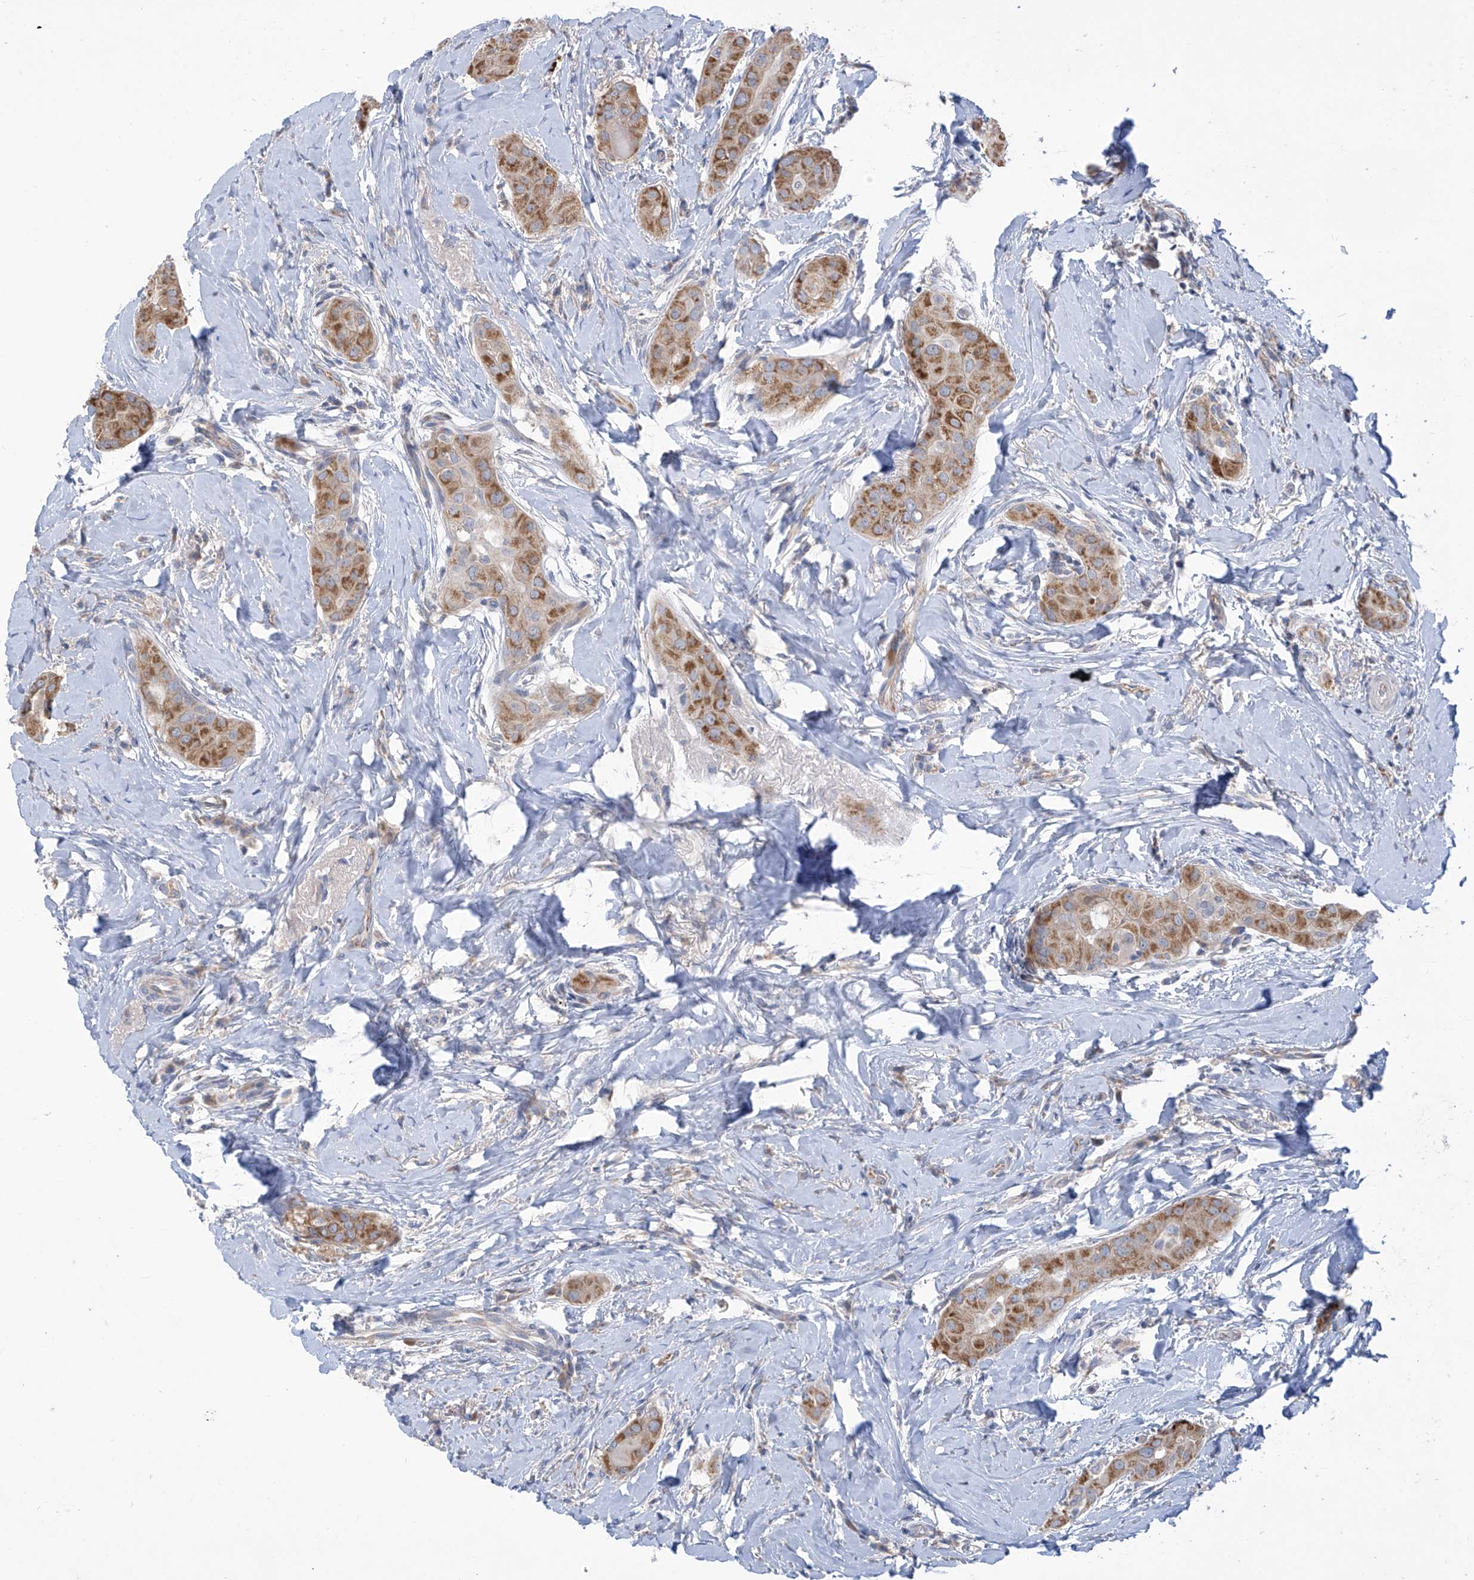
{"staining": {"intensity": "moderate", "quantity": ">75%", "location": "cytoplasmic/membranous"}, "tissue": "thyroid cancer", "cell_type": "Tumor cells", "image_type": "cancer", "snomed": [{"axis": "morphology", "description": "Papillary adenocarcinoma, NOS"}, {"axis": "topography", "description": "Thyroid gland"}], "caption": "Immunohistochemistry (IHC) of thyroid papillary adenocarcinoma shows medium levels of moderate cytoplasmic/membranous staining in about >75% of tumor cells.", "gene": "SCGB1D2", "patient": {"sex": "male", "age": 33}}